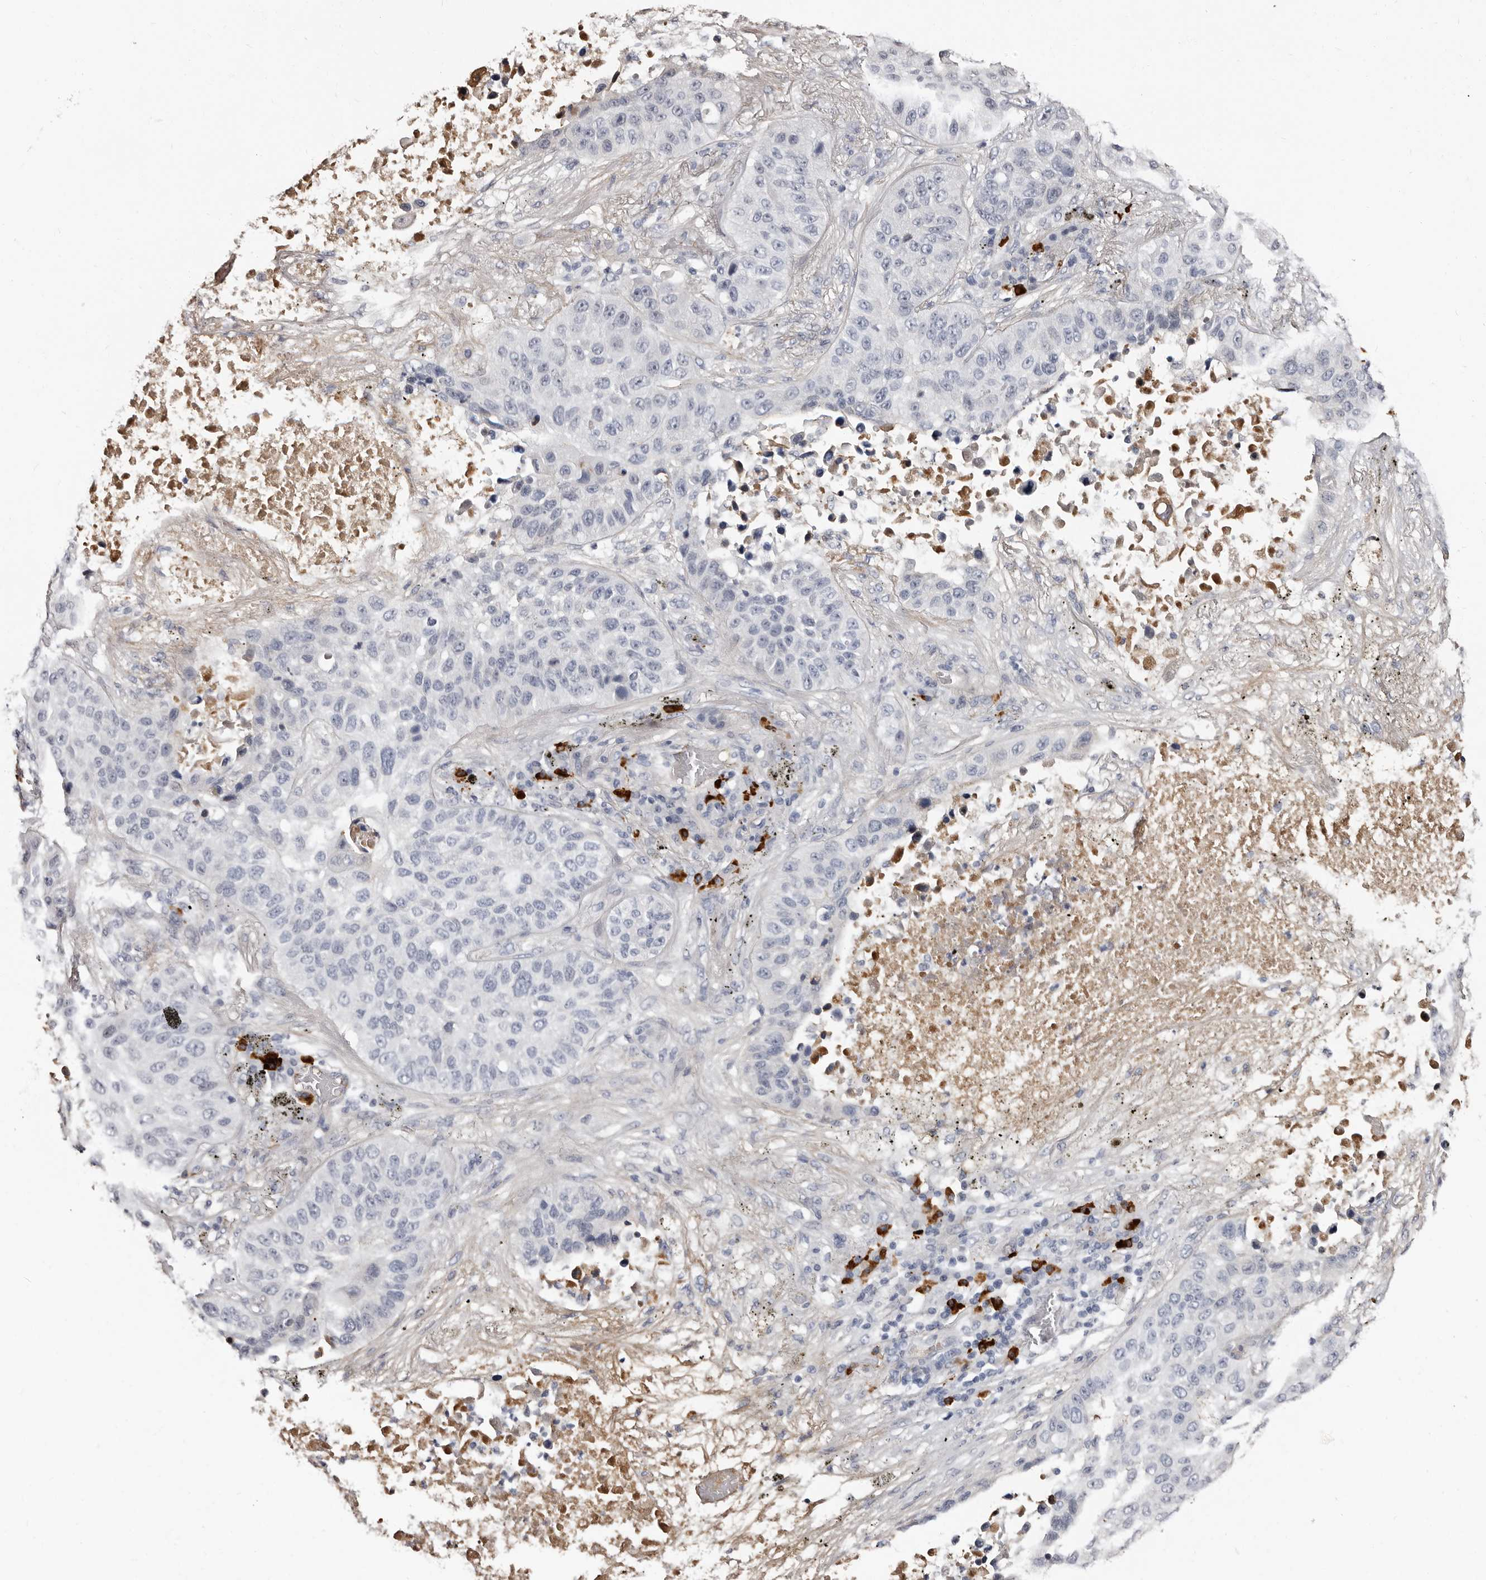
{"staining": {"intensity": "negative", "quantity": "none", "location": "none"}, "tissue": "lung cancer", "cell_type": "Tumor cells", "image_type": "cancer", "snomed": [{"axis": "morphology", "description": "Squamous cell carcinoma, NOS"}, {"axis": "topography", "description": "Lung"}], "caption": "There is no significant expression in tumor cells of lung cancer.", "gene": "TBC1D22B", "patient": {"sex": "male", "age": 57}}